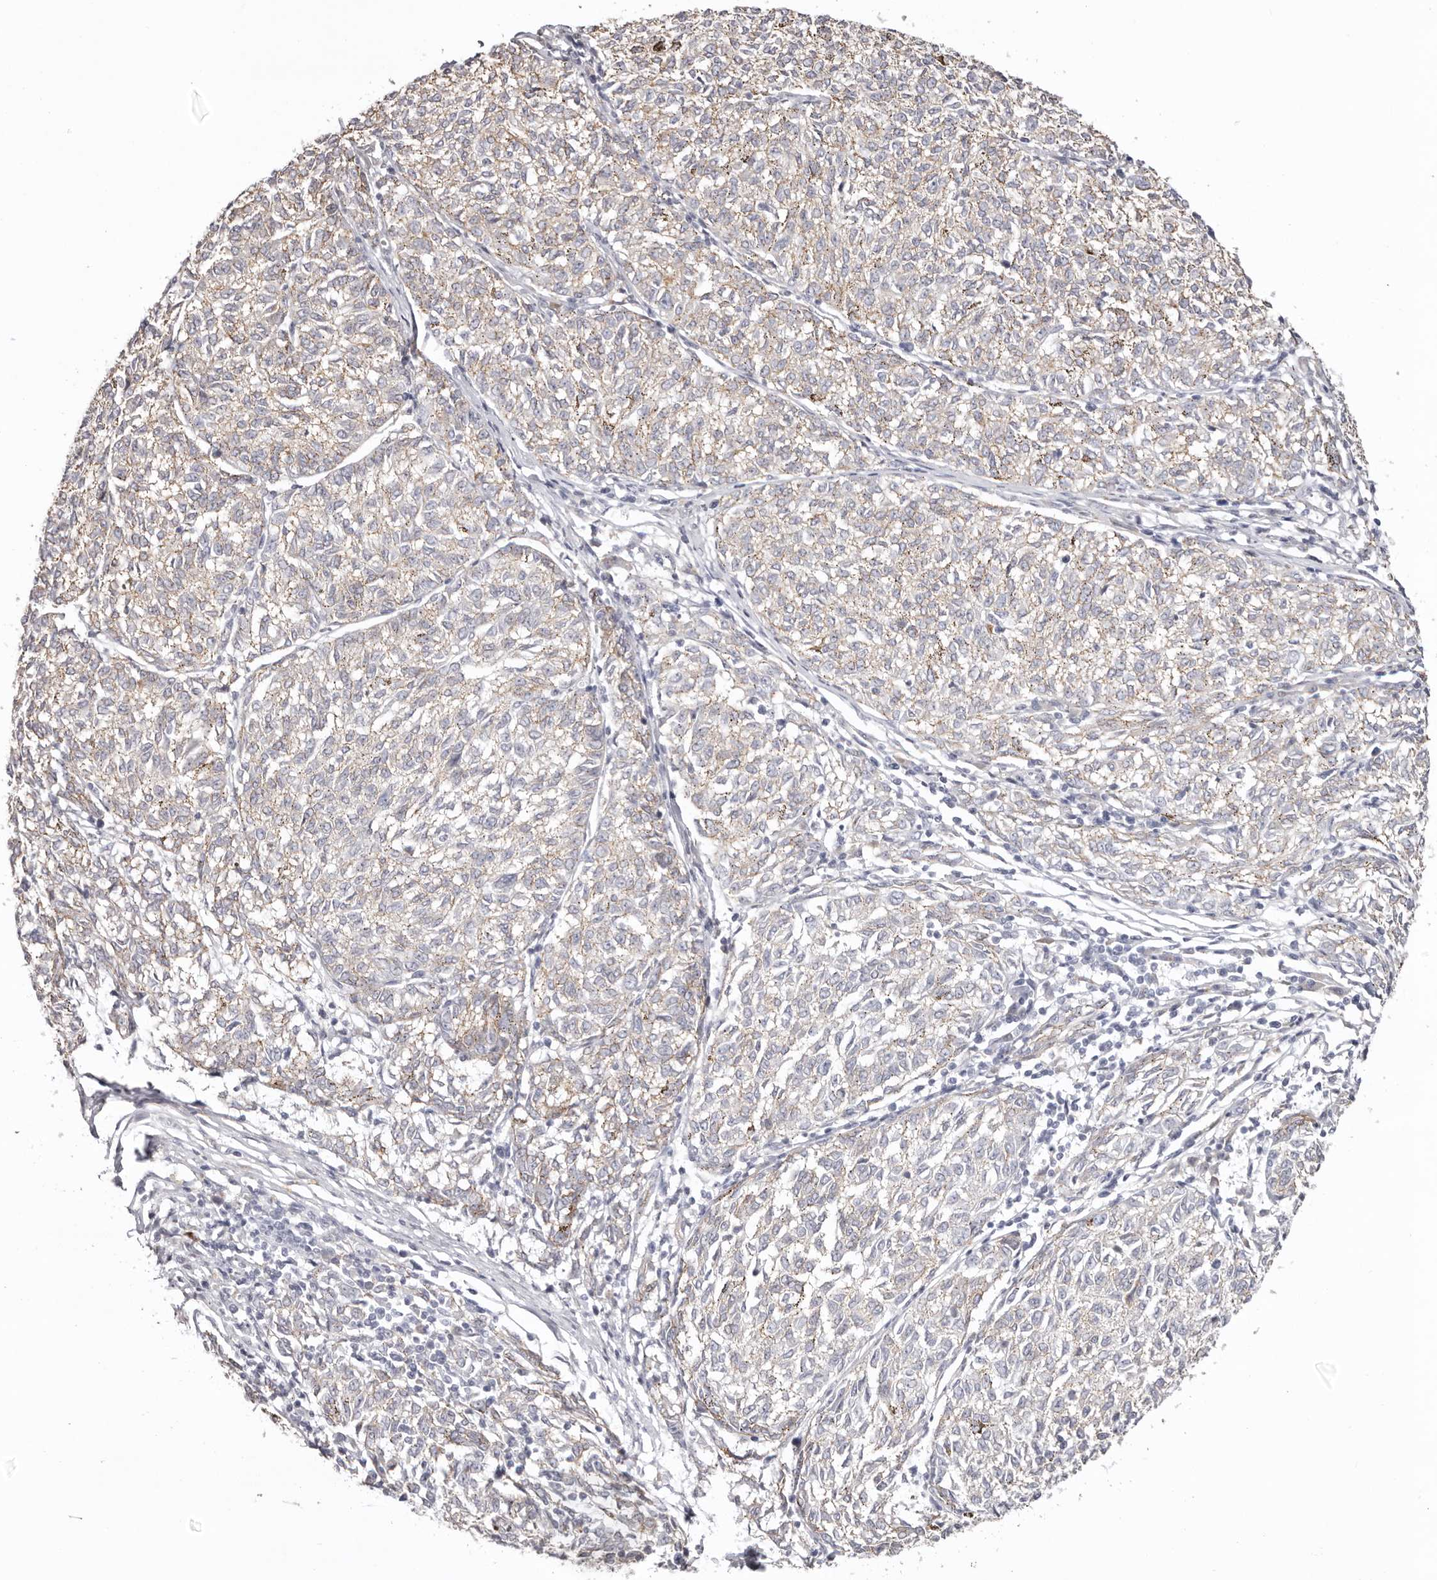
{"staining": {"intensity": "weak", "quantity": "25%-75%", "location": "cytoplasmic/membranous"}, "tissue": "melanoma", "cell_type": "Tumor cells", "image_type": "cancer", "snomed": [{"axis": "morphology", "description": "Malignant melanoma, NOS"}, {"axis": "topography", "description": "Skin"}], "caption": "Malignant melanoma was stained to show a protein in brown. There is low levels of weak cytoplasmic/membranous positivity in approximately 25%-75% of tumor cells.", "gene": "PCDHB6", "patient": {"sex": "female", "age": 72}}